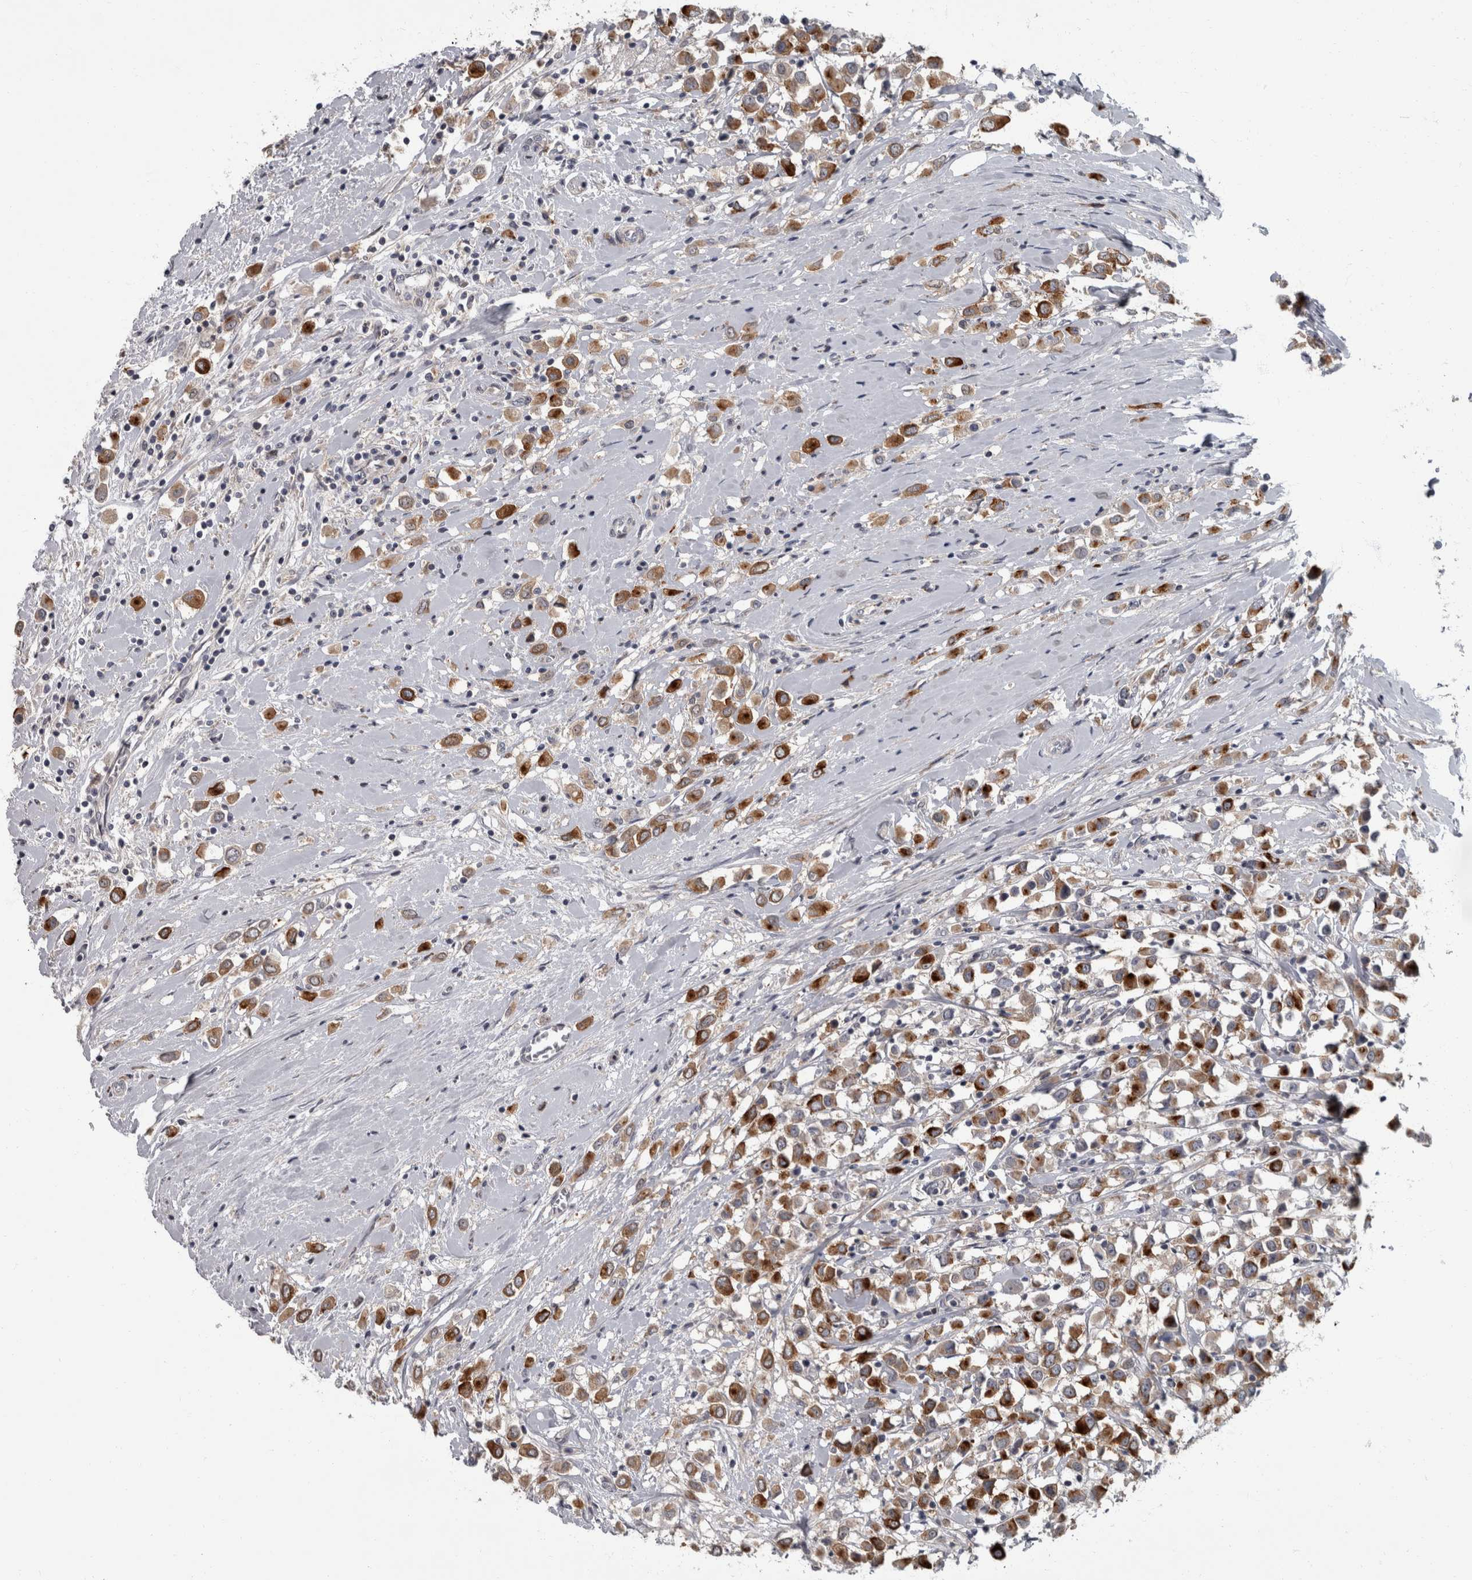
{"staining": {"intensity": "strong", "quantity": ">75%", "location": "cytoplasmic/membranous"}, "tissue": "breast cancer", "cell_type": "Tumor cells", "image_type": "cancer", "snomed": [{"axis": "morphology", "description": "Duct carcinoma"}, {"axis": "topography", "description": "Breast"}], "caption": "A histopathology image of breast cancer (infiltrating ductal carcinoma) stained for a protein exhibits strong cytoplasmic/membranous brown staining in tumor cells. The protein is stained brown, and the nuclei are stained in blue (DAB (3,3'-diaminobenzidine) IHC with brightfield microscopy, high magnification).", "gene": "CDC42BPG", "patient": {"sex": "female", "age": 61}}